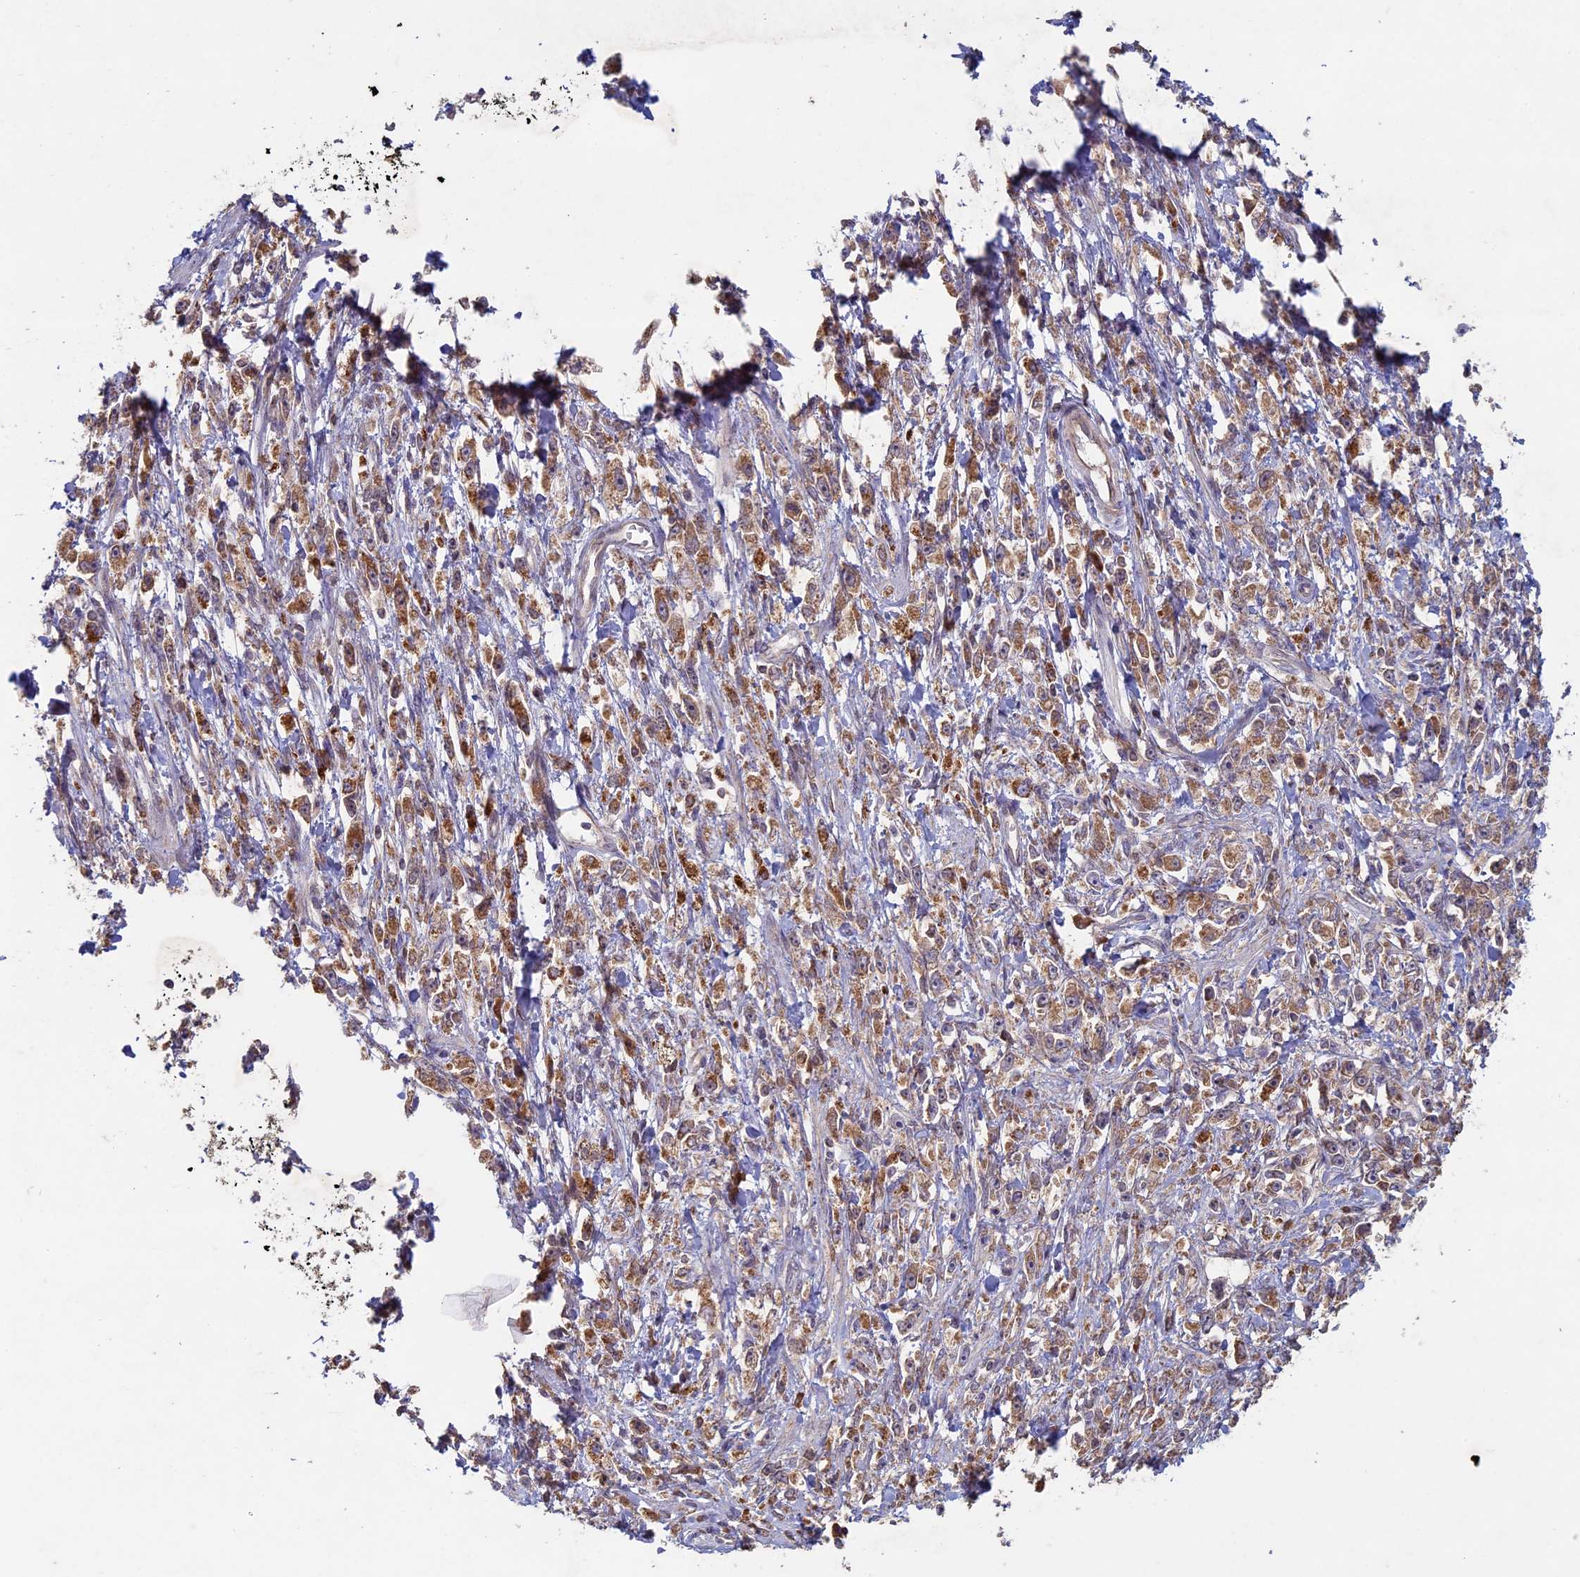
{"staining": {"intensity": "moderate", "quantity": ">75%", "location": "cytoplasmic/membranous"}, "tissue": "stomach cancer", "cell_type": "Tumor cells", "image_type": "cancer", "snomed": [{"axis": "morphology", "description": "Adenocarcinoma, NOS"}, {"axis": "topography", "description": "Stomach"}], "caption": "An image of human stomach cancer (adenocarcinoma) stained for a protein shows moderate cytoplasmic/membranous brown staining in tumor cells. The staining was performed using DAB, with brown indicating positive protein expression. Nuclei are stained blue with hematoxylin.", "gene": "RCCD1", "patient": {"sex": "female", "age": 59}}